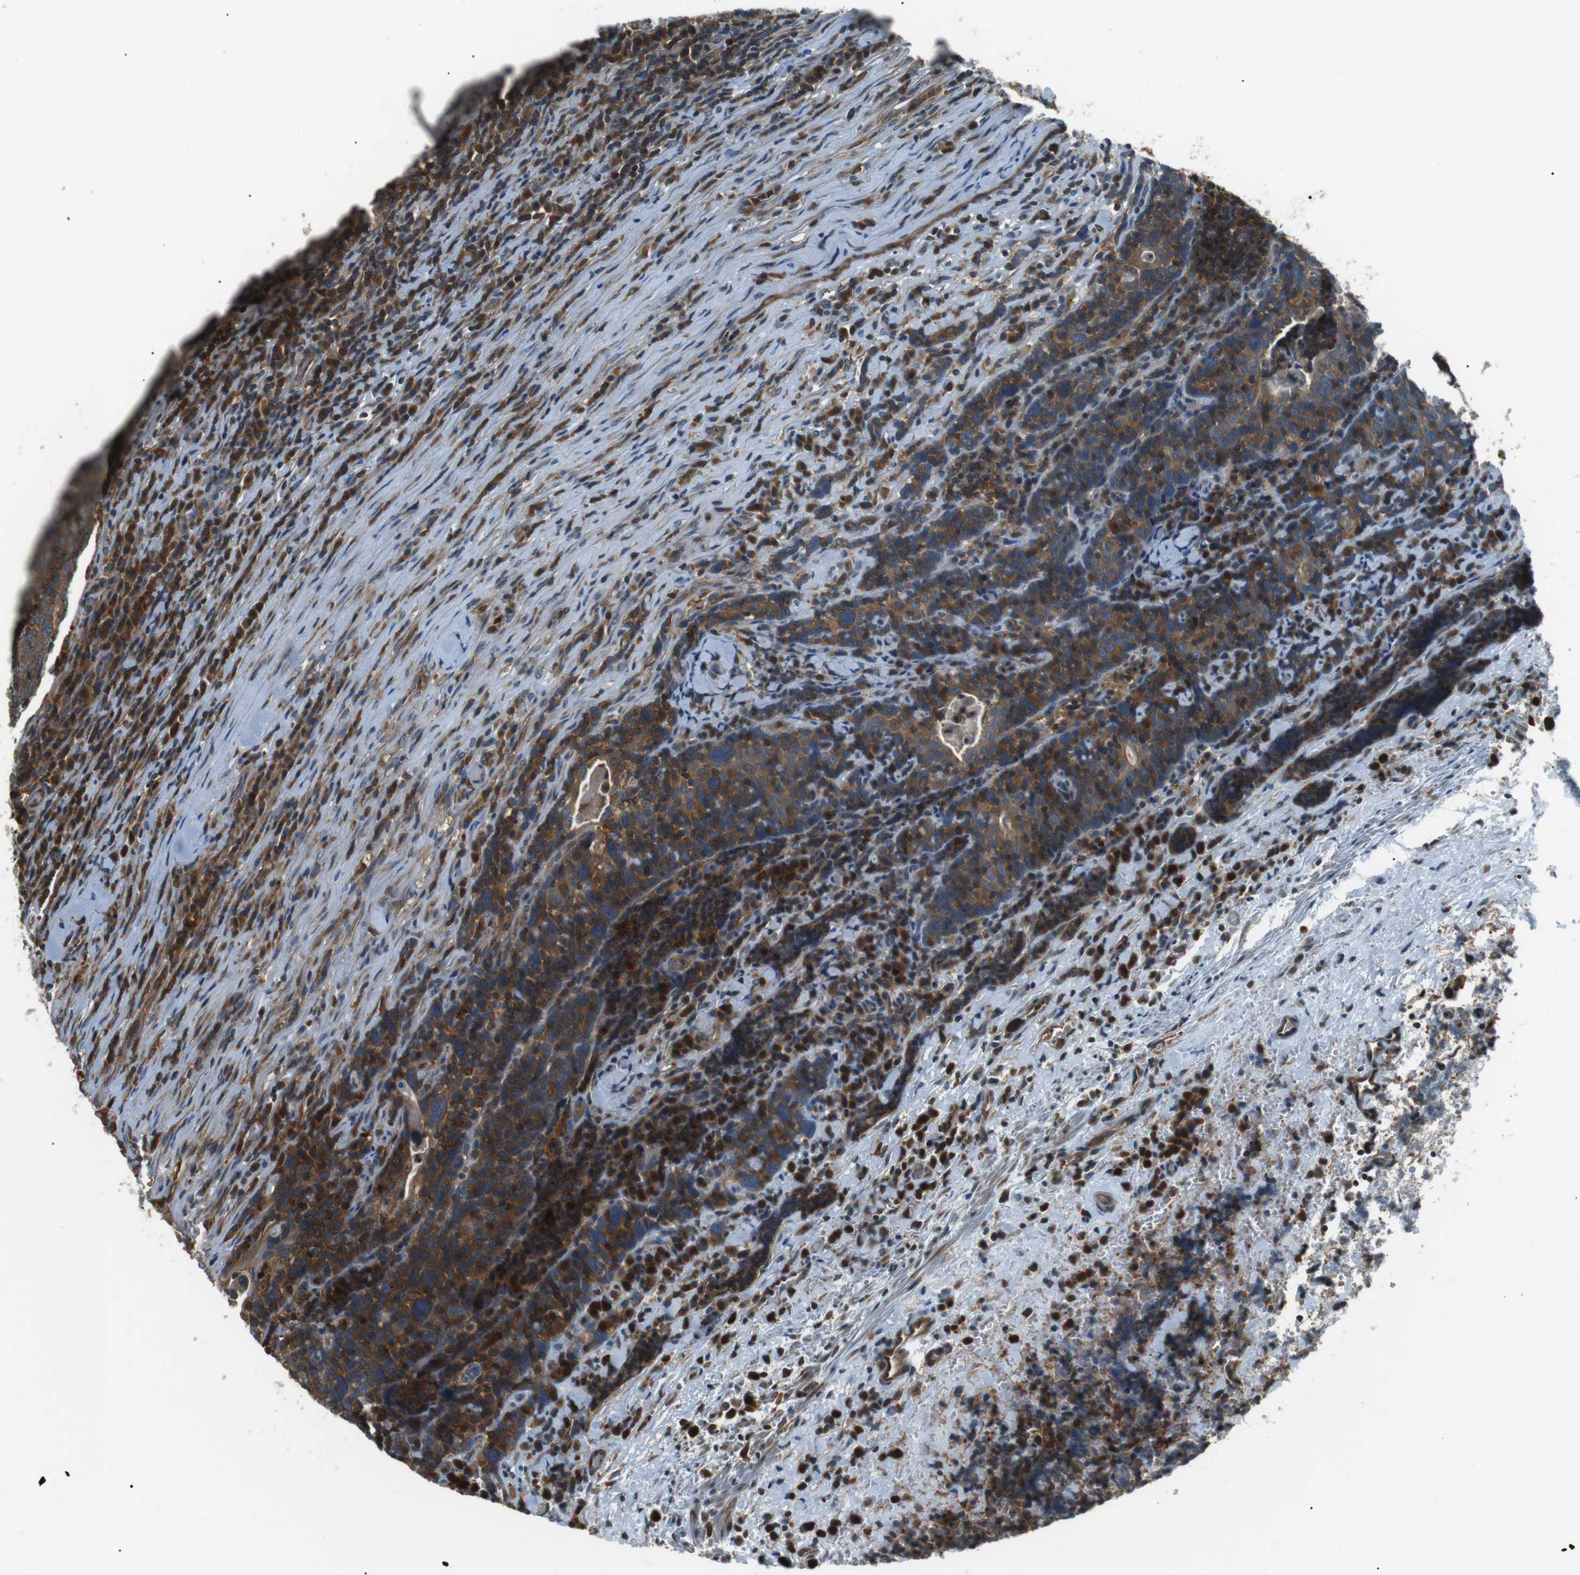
{"staining": {"intensity": "moderate", "quantity": ">75%", "location": "cytoplasmic/membranous"}, "tissue": "head and neck cancer", "cell_type": "Tumor cells", "image_type": "cancer", "snomed": [{"axis": "morphology", "description": "Squamous cell carcinoma, NOS"}, {"axis": "morphology", "description": "Squamous cell carcinoma, metastatic, NOS"}, {"axis": "topography", "description": "Lymph node"}, {"axis": "topography", "description": "Head-Neck"}], "caption": "The image displays immunohistochemical staining of head and neck metastatic squamous cell carcinoma. There is moderate cytoplasmic/membranous staining is seen in about >75% of tumor cells.", "gene": "GPR161", "patient": {"sex": "male", "age": 62}}